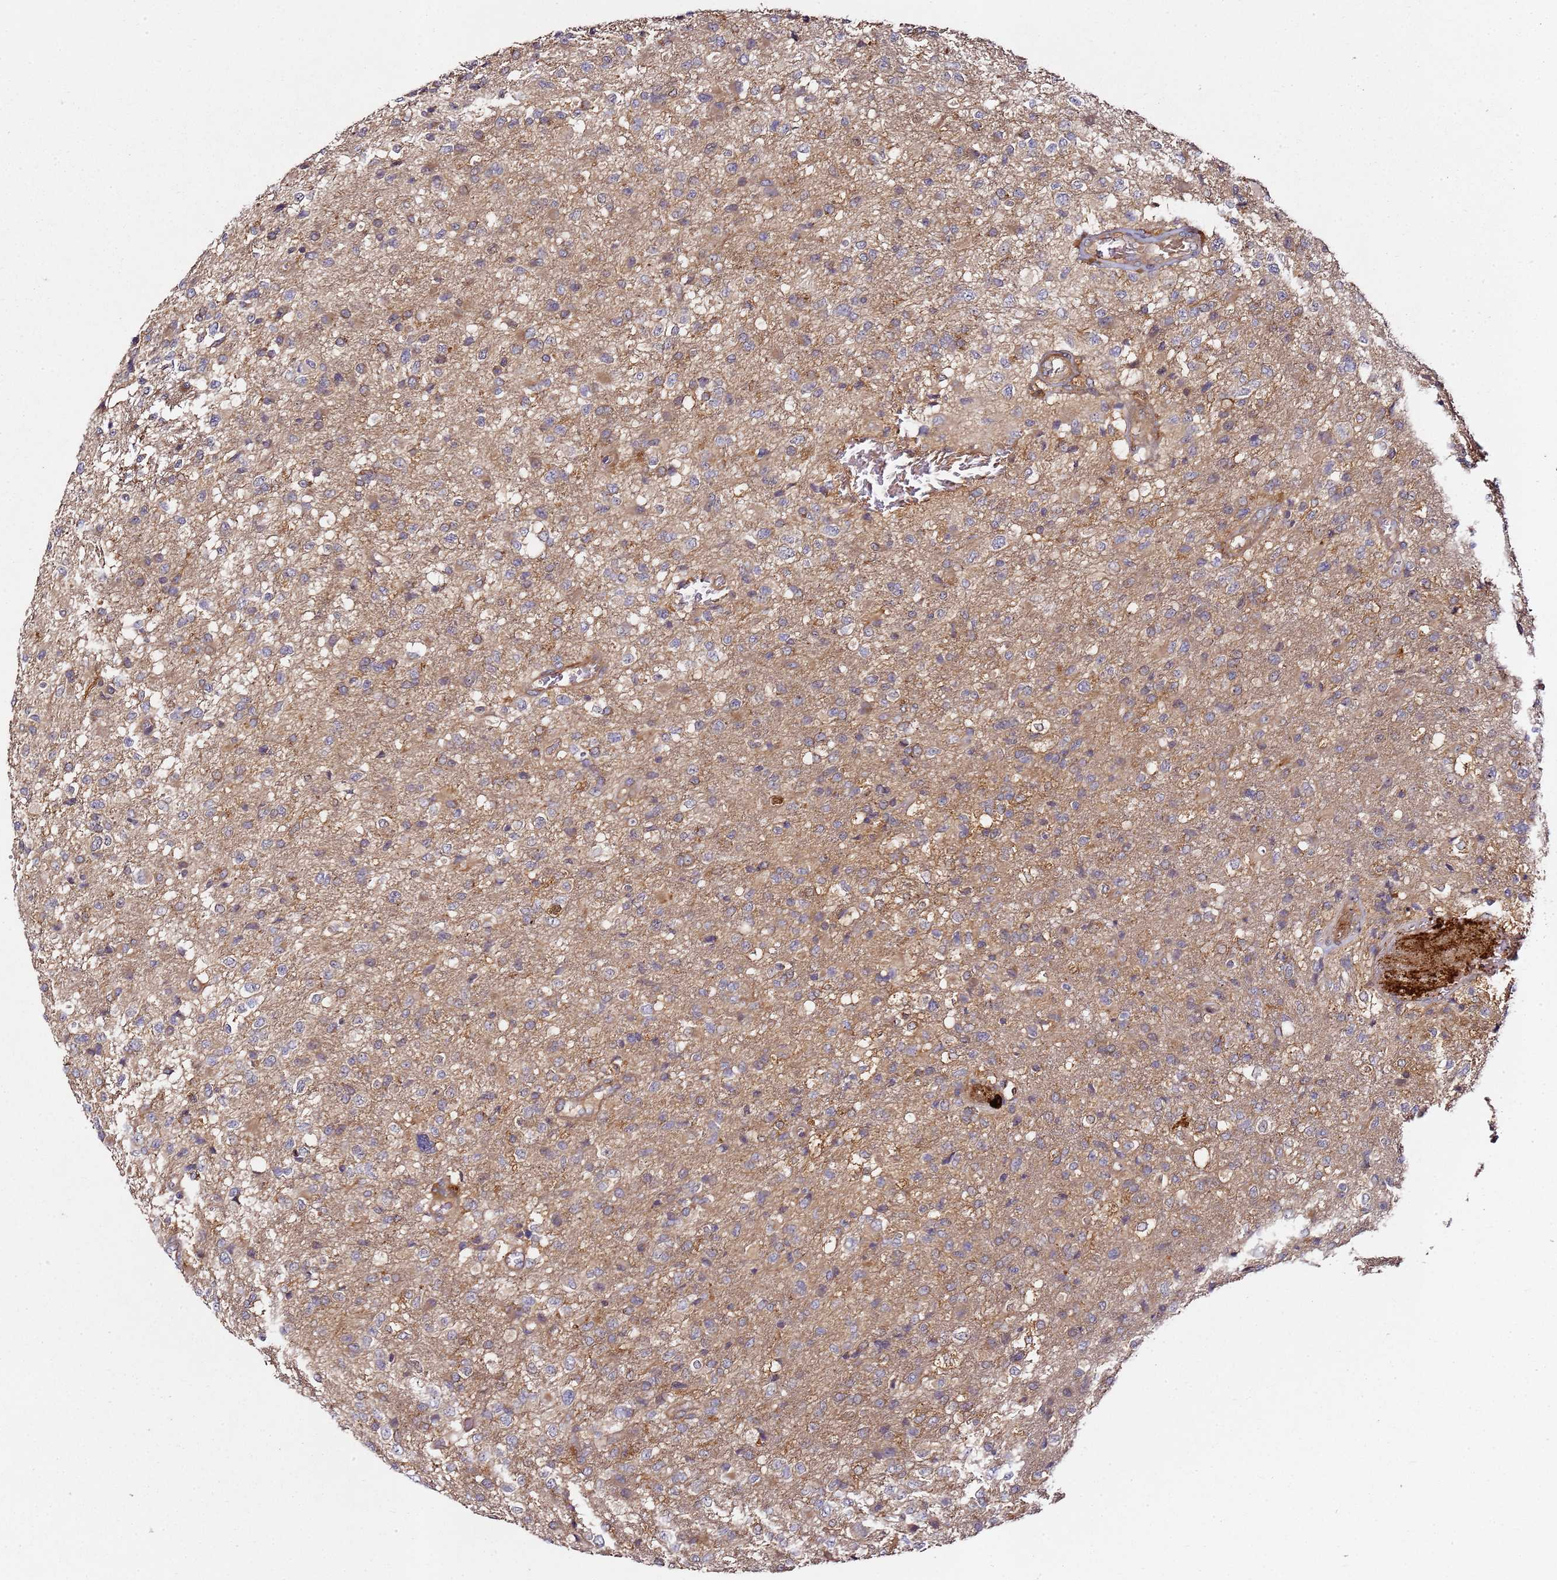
{"staining": {"intensity": "weak", "quantity": "<25%", "location": "cytoplasmic/membranous"}, "tissue": "glioma", "cell_type": "Tumor cells", "image_type": "cancer", "snomed": [{"axis": "morphology", "description": "Glioma, malignant, High grade"}, {"axis": "topography", "description": "Brain"}], "caption": "Photomicrograph shows no protein positivity in tumor cells of glioma tissue.", "gene": "PRMT7", "patient": {"sex": "female", "age": 74}}